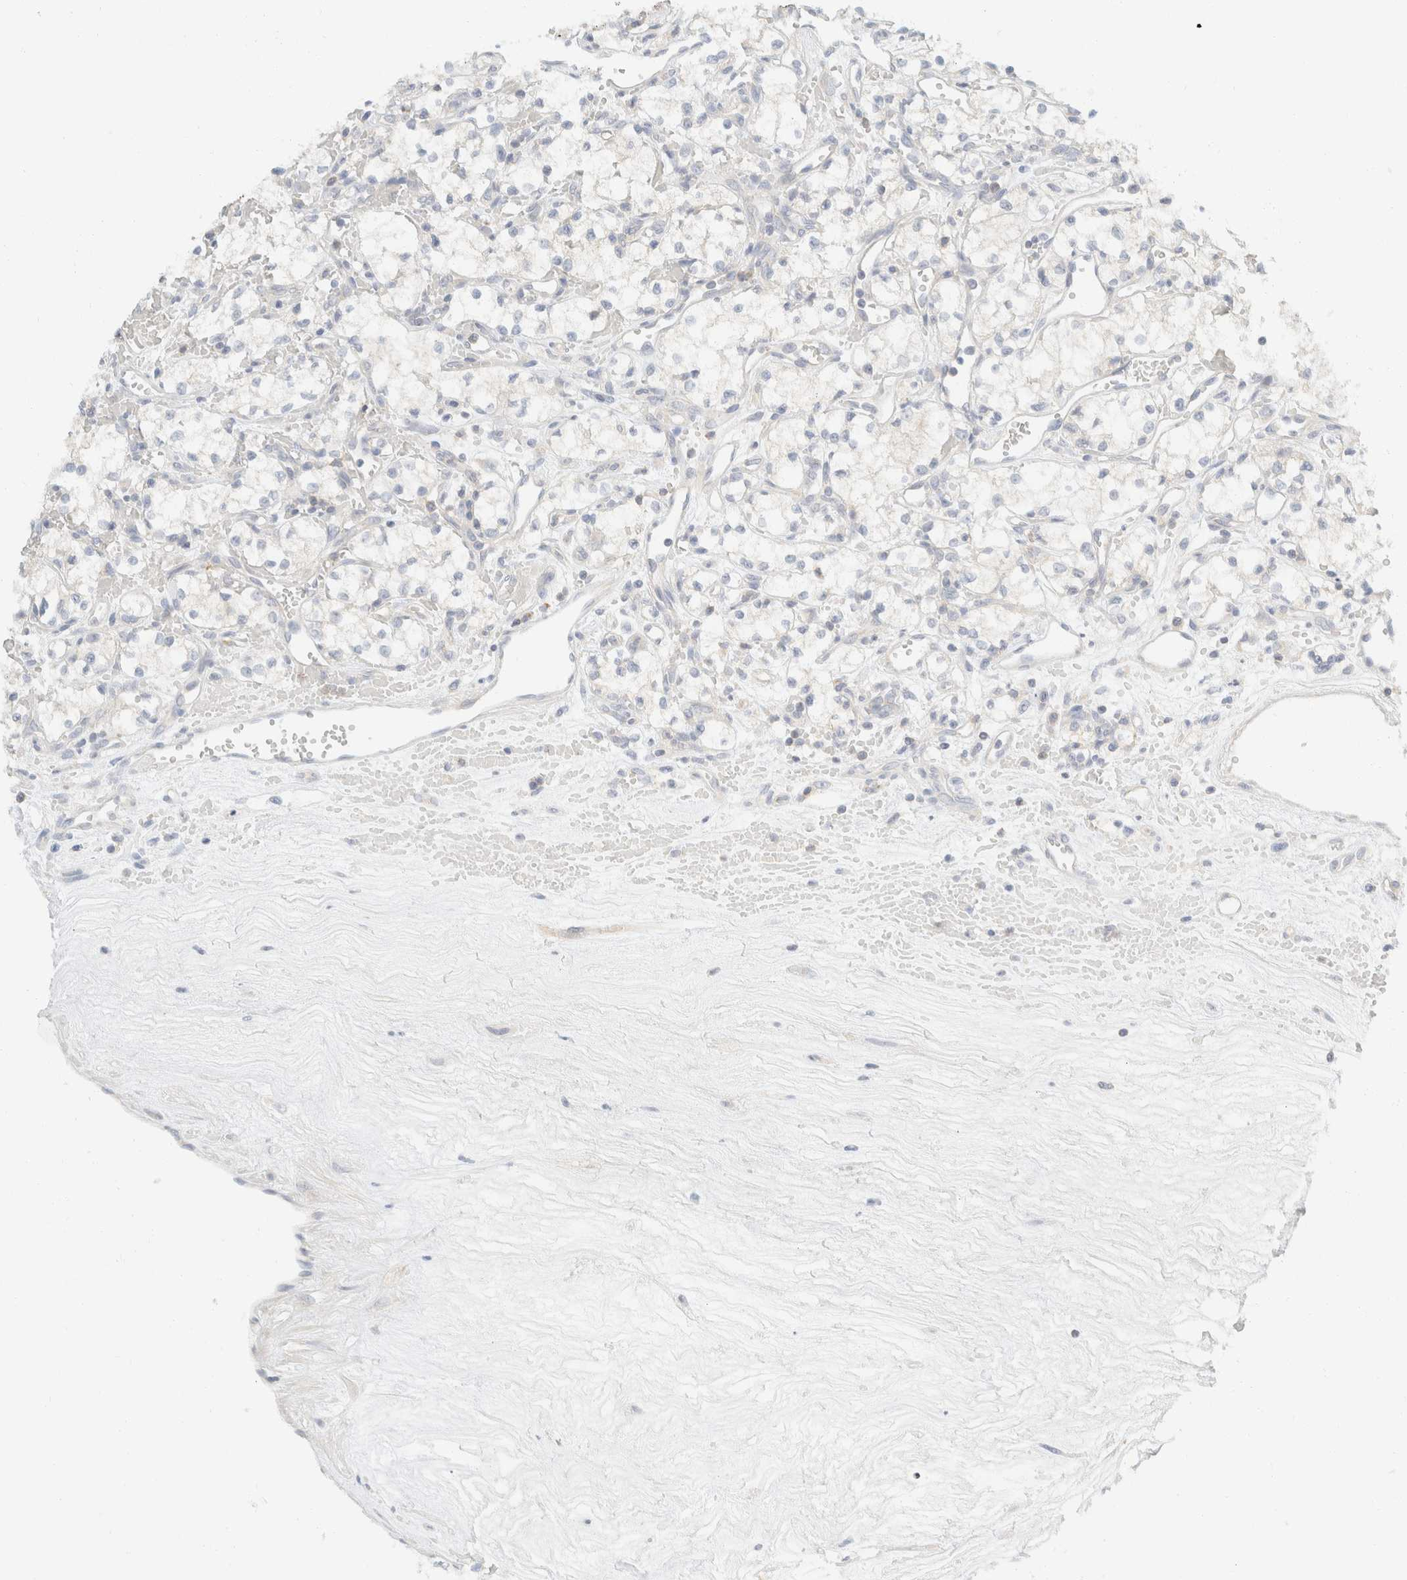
{"staining": {"intensity": "negative", "quantity": "none", "location": "none"}, "tissue": "renal cancer", "cell_type": "Tumor cells", "image_type": "cancer", "snomed": [{"axis": "morphology", "description": "Adenocarcinoma, NOS"}, {"axis": "topography", "description": "Kidney"}], "caption": "DAB (3,3'-diaminobenzidine) immunohistochemical staining of renal cancer (adenocarcinoma) exhibits no significant staining in tumor cells.", "gene": "SH3GLB2", "patient": {"sex": "male", "age": 59}}